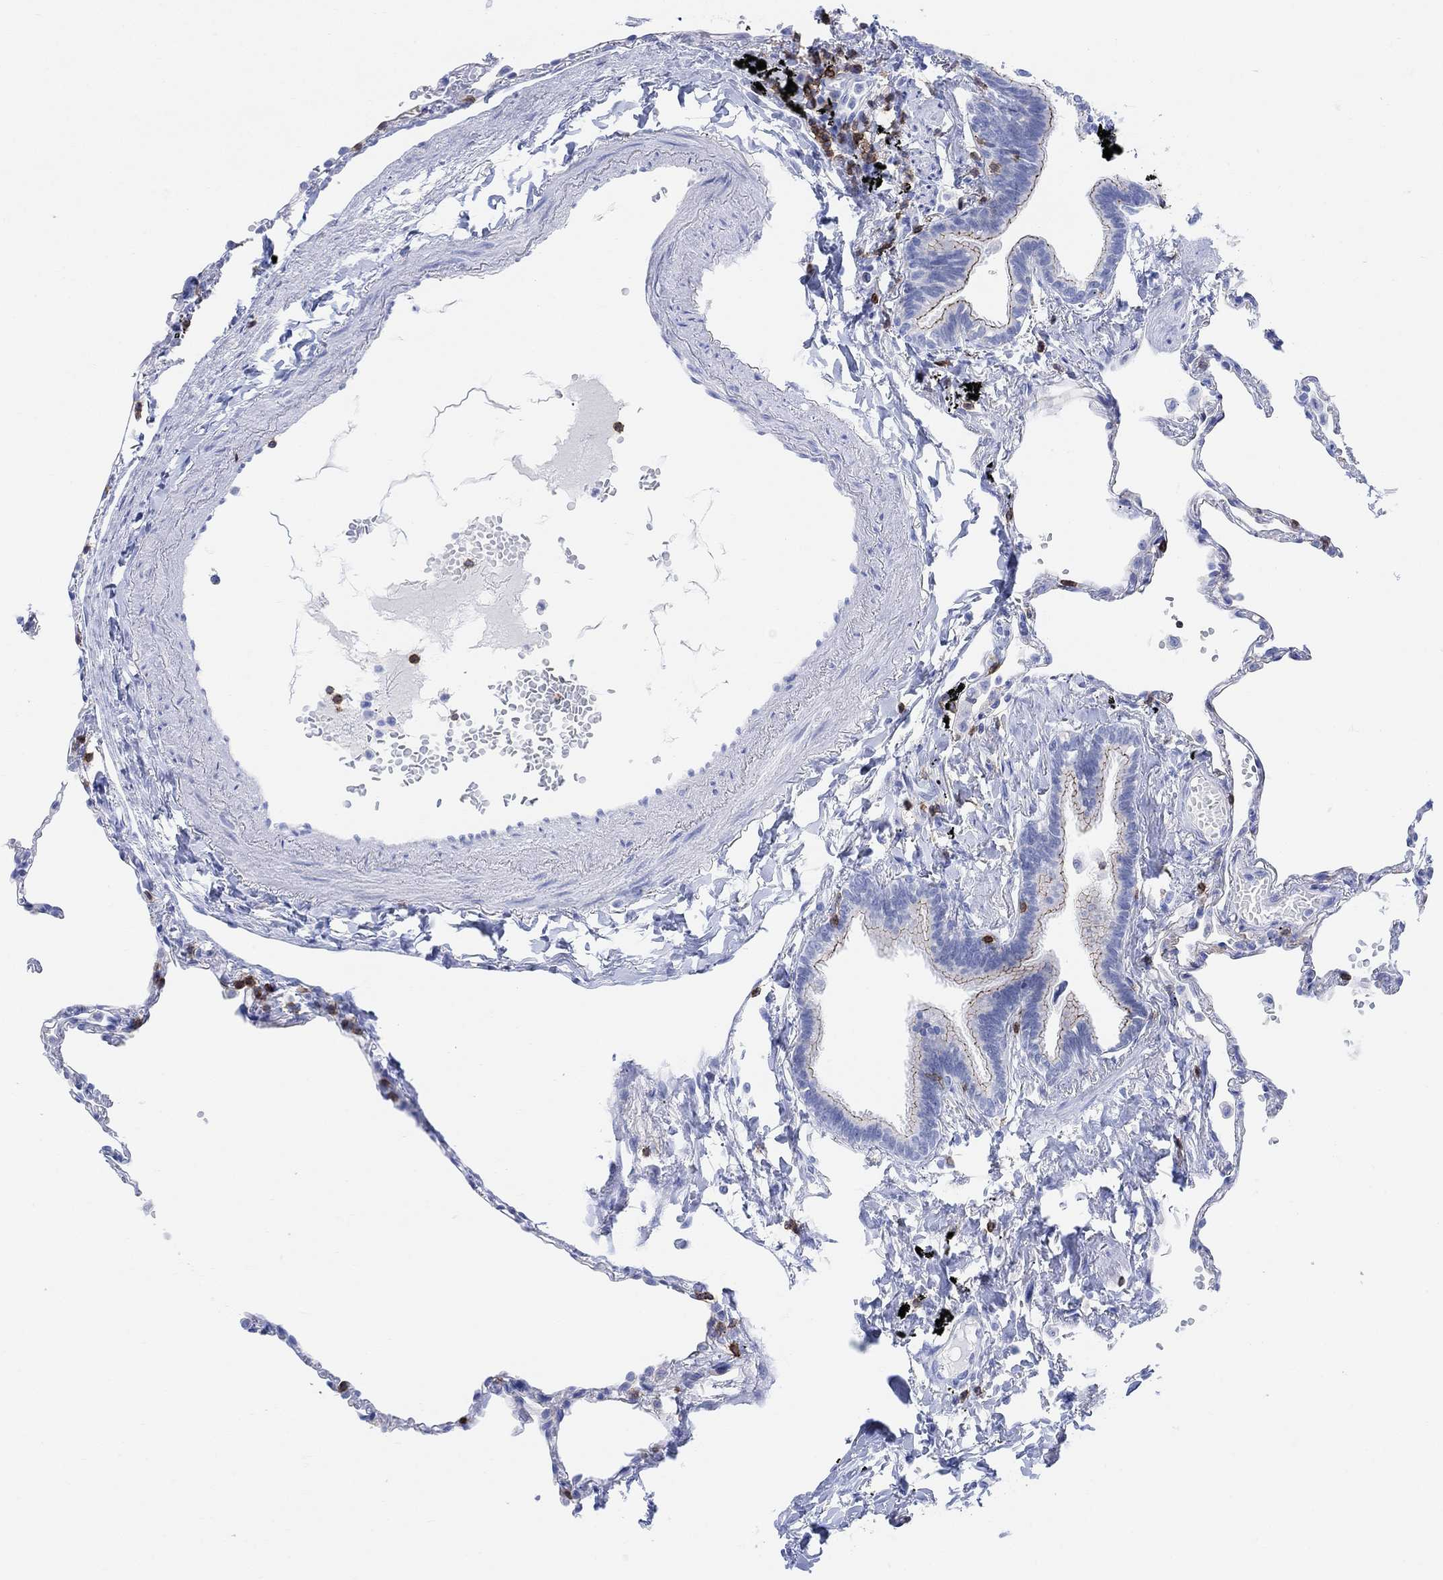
{"staining": {"intensity": "negative", "quantity": "none", "location": "none"}, "tissue": "lung", "cell_type": "Alveolar cells", "image_type": "normal", "snomed": [{"axis": "morphology", "description": "Normal tissue, NOS"}, {"axis": "topography", "description": "Lung"}], "caption": "Lung stained for a protein using immunohistochemistry exhibits no positivity alveolar cells.", "gene": "GPR65", "patient": {"sex": "male", "age": 78}}